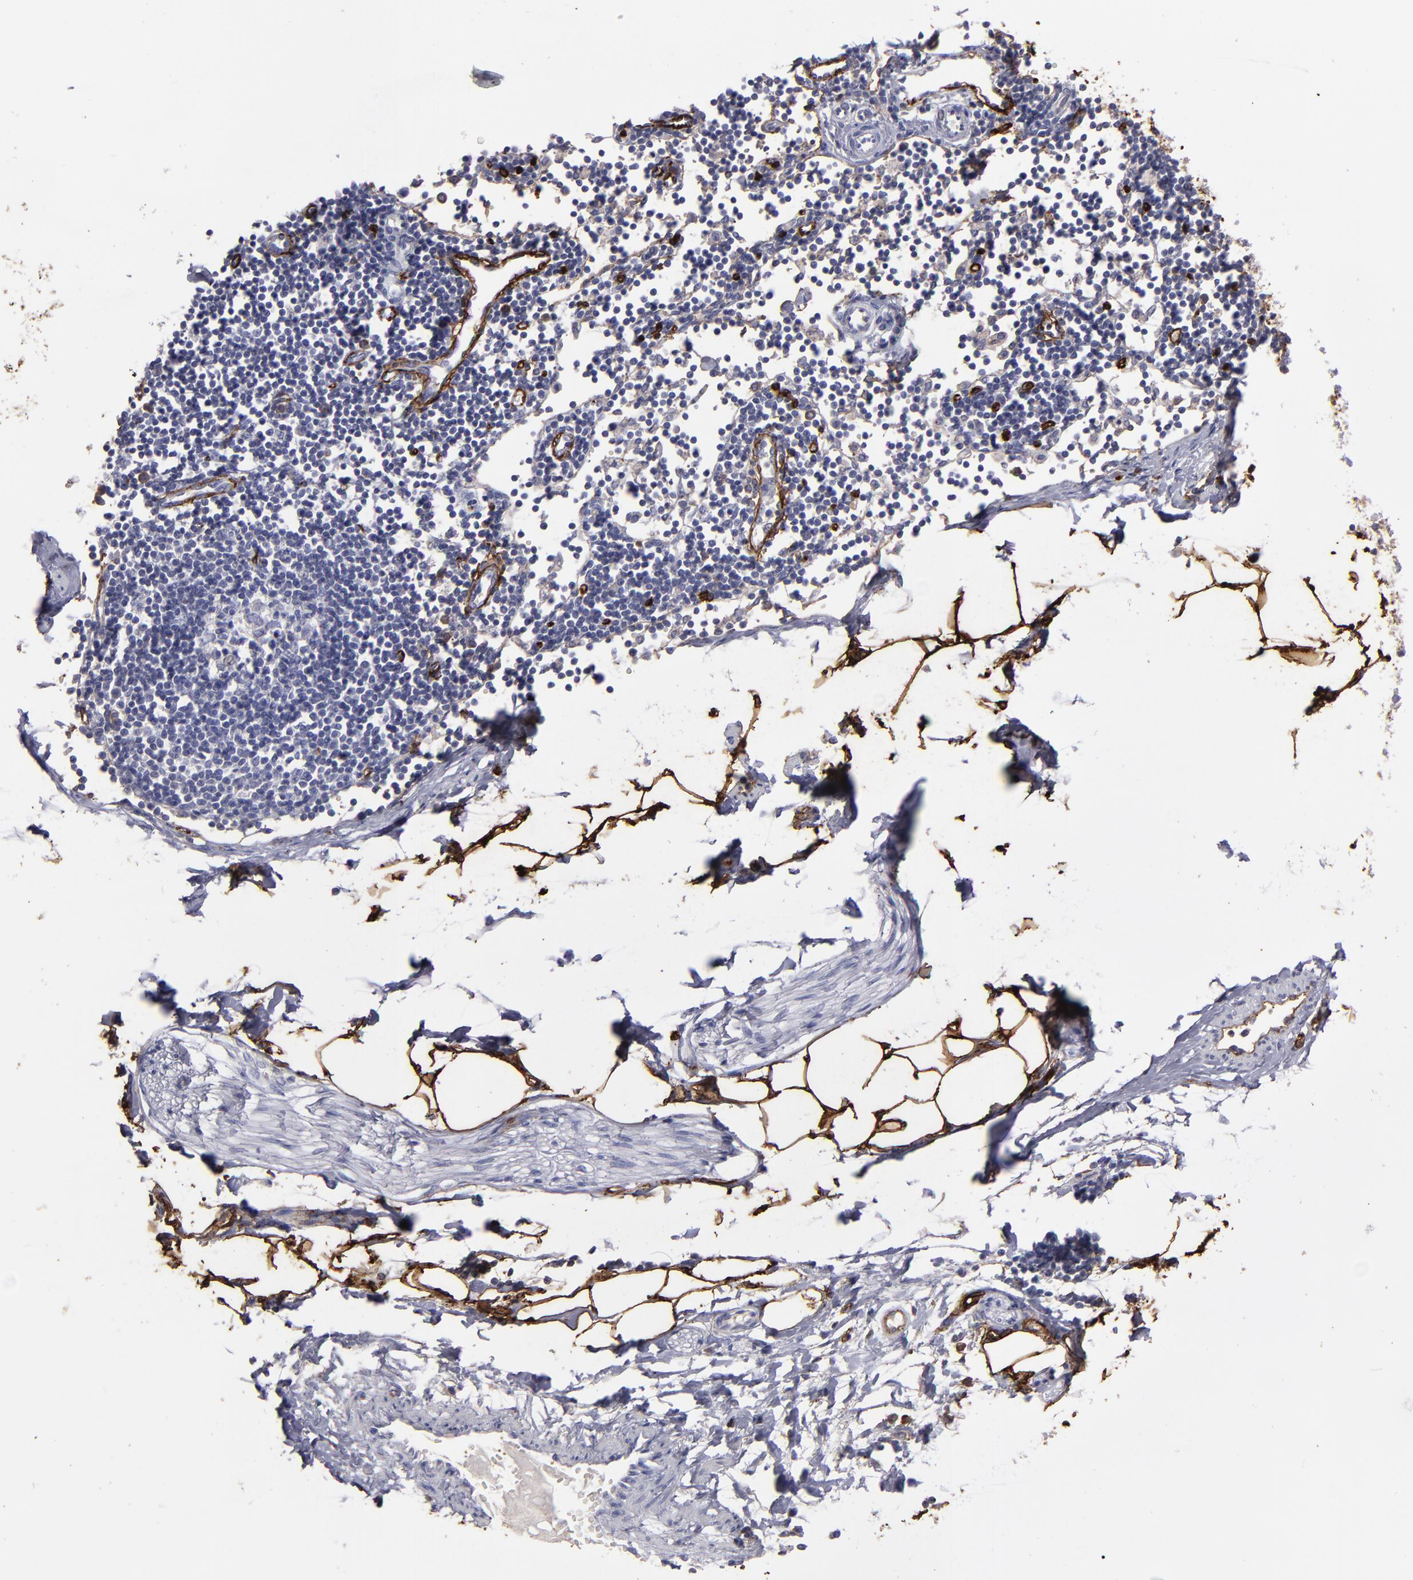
{"staining": {"intensity": "strong", "quantity": ">75%", "location": "cytoplasmic/membranous"}, "tissue": "adipose tissue", "cell_type": "Adipocytes", "image_type": "normal", "snomed": [{"axis": "morphology", "description": "Normal tissue, NOS"}, {"axis": "morphology", "description": "Adenocarcinoma, NOS"}, {"axis": "topography", "description": "Colon"}, {"axis": "topography", "description": "Peripheral nerve tissue"}], "caption": "Immunohistochemistry (IHC) photomicrograph of normal adipose tissue: adipose tissue stained using IHC displays high levels of strong protein expression localized specifically in the cytoplasmic/membranous of adipocytes, appearing as a cytoplasmic/membranous brown color.", "gene": "CD36", "patient": {"sex": "male", "age": 14}}